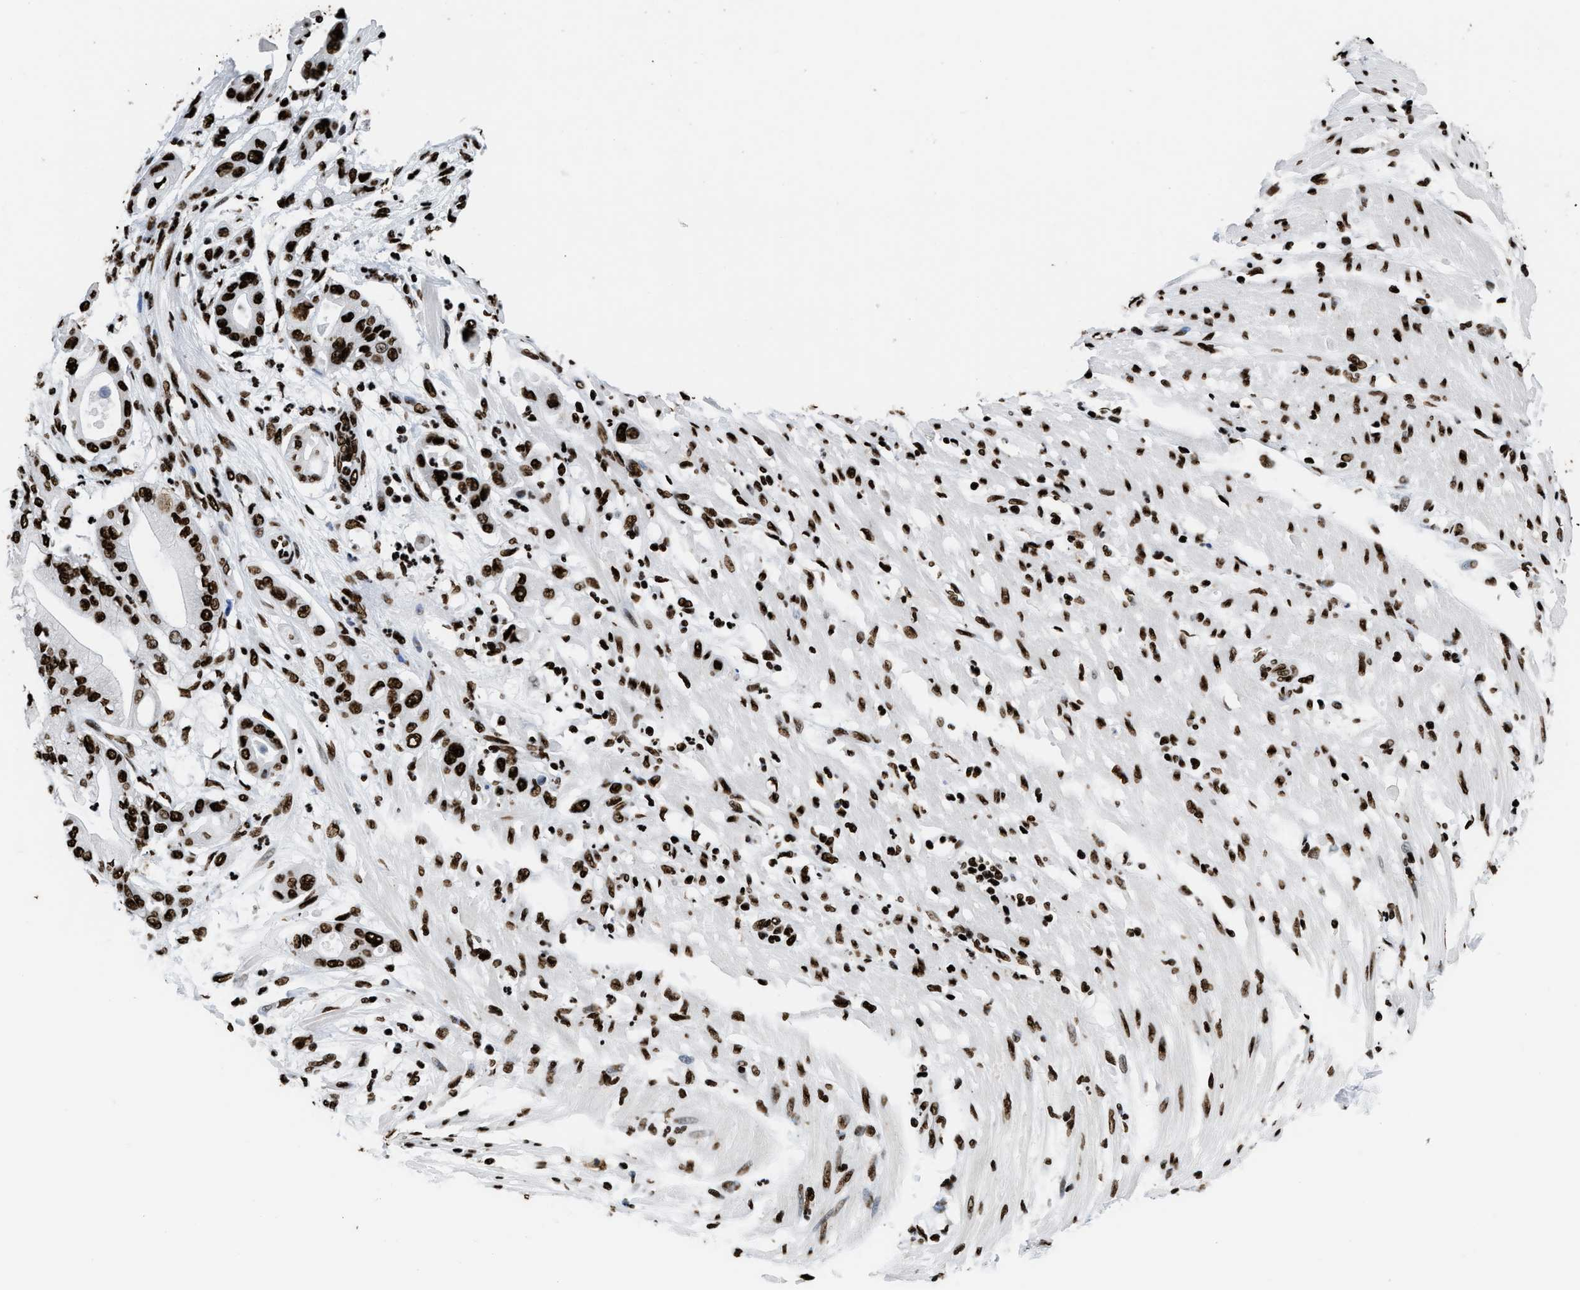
{"staining": {"intensity": "strong", "quantity": ">75%", "location": "nuclear"}, "tissue": "pancreatic cancer", "cell_type": "Tumor cells", "image_type": "cancer", "snomed": [{"axis": "morphology", "description": "Adenocarcinoma, NOS"}, {"axis": "morphology", "description": "Adenocarcinoma, metastatic, NOS"}, {"axis": "topography", "description": "Lymph node"}, {"axis": "topography", "description": "Pancreas"}, {"axis": "topography", "description": "Duodenum"}], "caption": "Tumor cells display strong nuclear positivity in about >75% of cells in pancreatic adenocarcinoma.", "gene": "HNRNPM", "patient": {"sex": "female", "age": 64}}